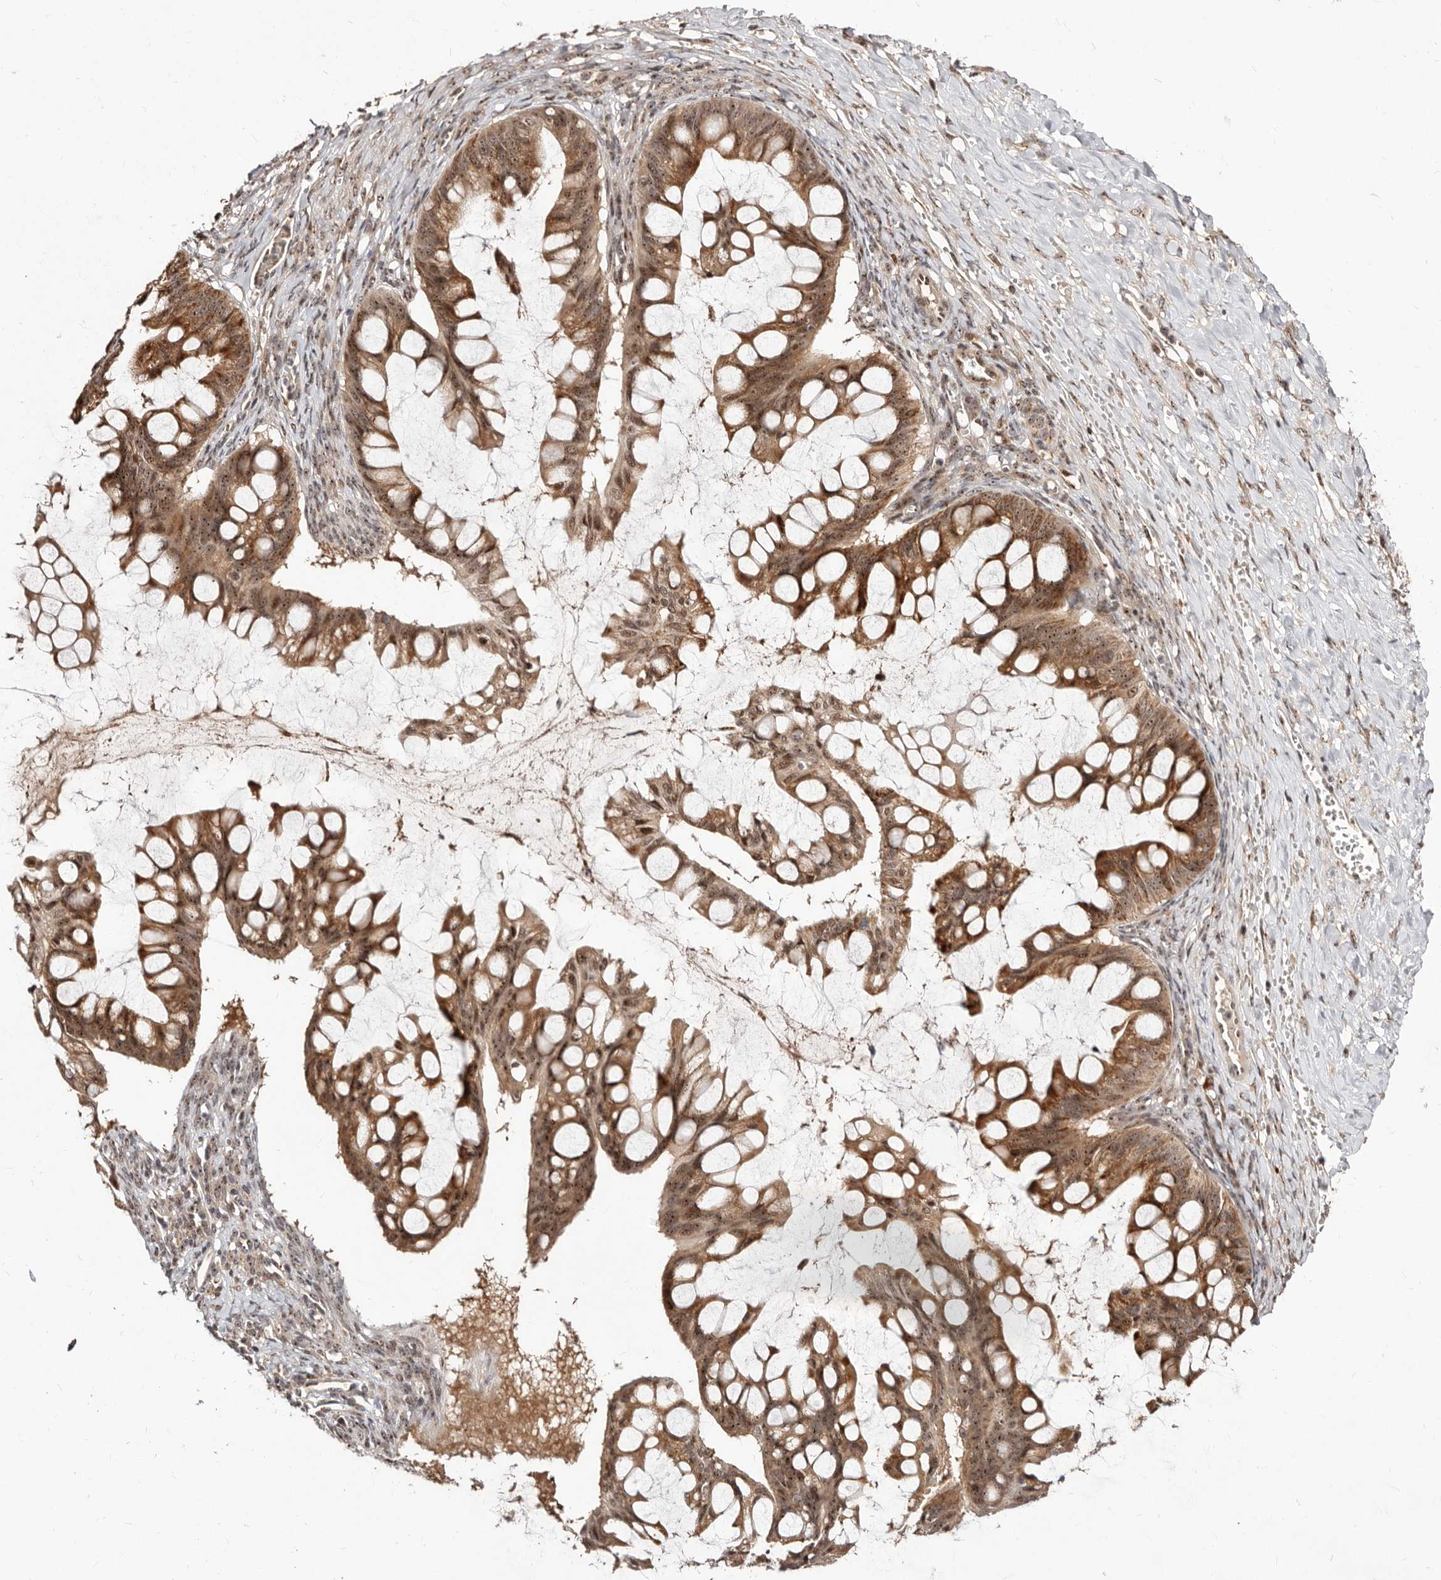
{"staining": {"intensity": "strong", "quantity": ">75%", "location": "cytoplasmic/membranous"}, "tissue": "ovarian cancer", "cell_type": "Tumor cells", "image_type": "cancer", "snomed": [{"axis": "morphology", "description": "Cystadenocarcinoma, mucinous, NOS"}, {"axis": "topography", "description": "Ovary"}], "caption": "Protein expression analysis of ovarian mucinous cystadenocarcinoma shows strong cytoplasmic/membranous staining in approximately >75% of tumor cells.", "gene": "APOL6", "patient": {"sex": "female", "age": 73}}